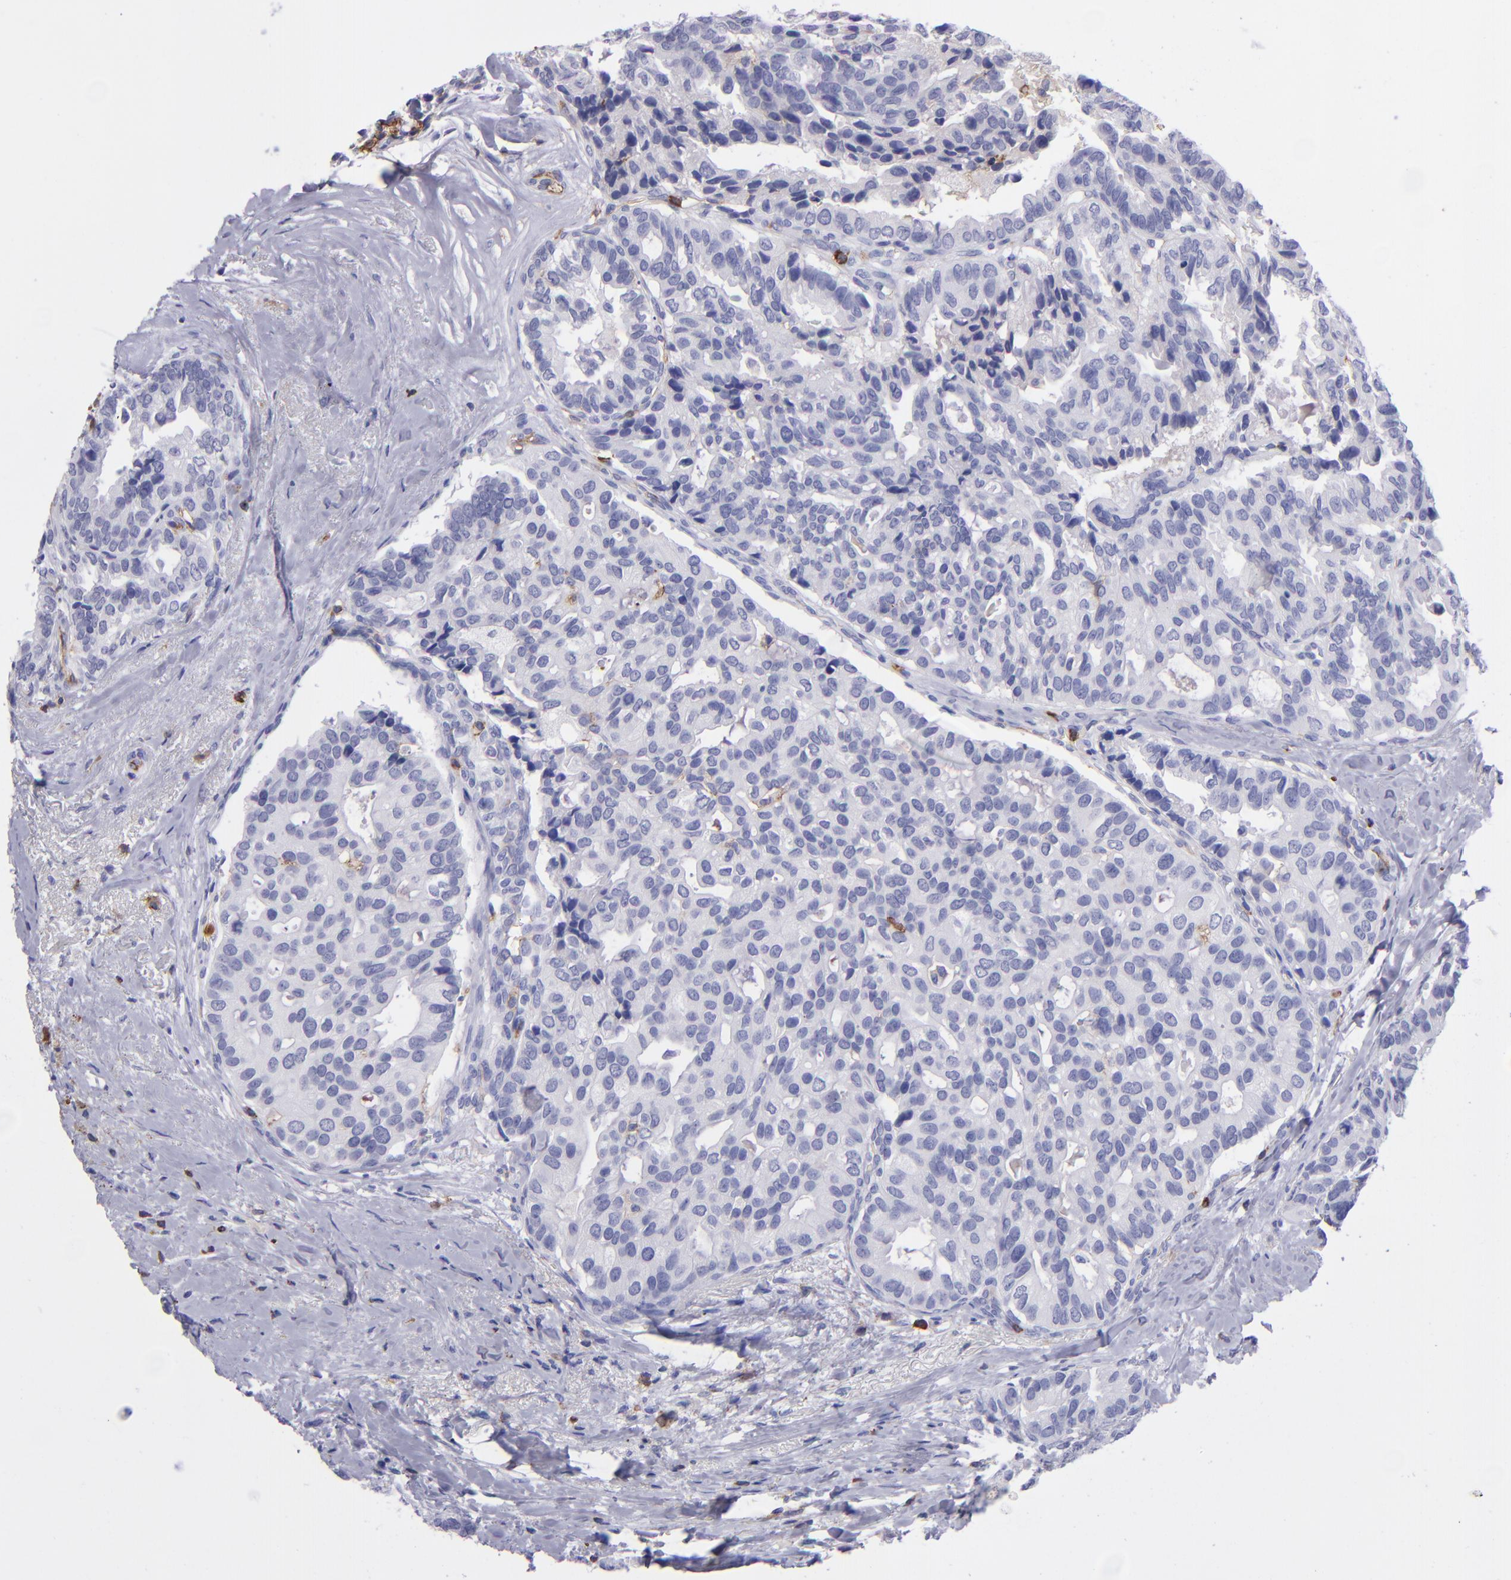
{"staining": {"intensity": "negative", "quantity": "none", "location": "none"}, "tissue": "breast cancer", "cell_type": "Tumor cells", "image_type": "cancer", "snomed": [{"axis": "morphology", "description": "Duct carcinoma"}, {"axis": "topography", "description": "Breast"}], "caption": "High power microscopy photomicrograph of an IHC histopathology image of breast cancer, revealing no significant staining in tumor cells.", "gene": "ICAM3", "patient": {"sex": "female", "age": 69}}